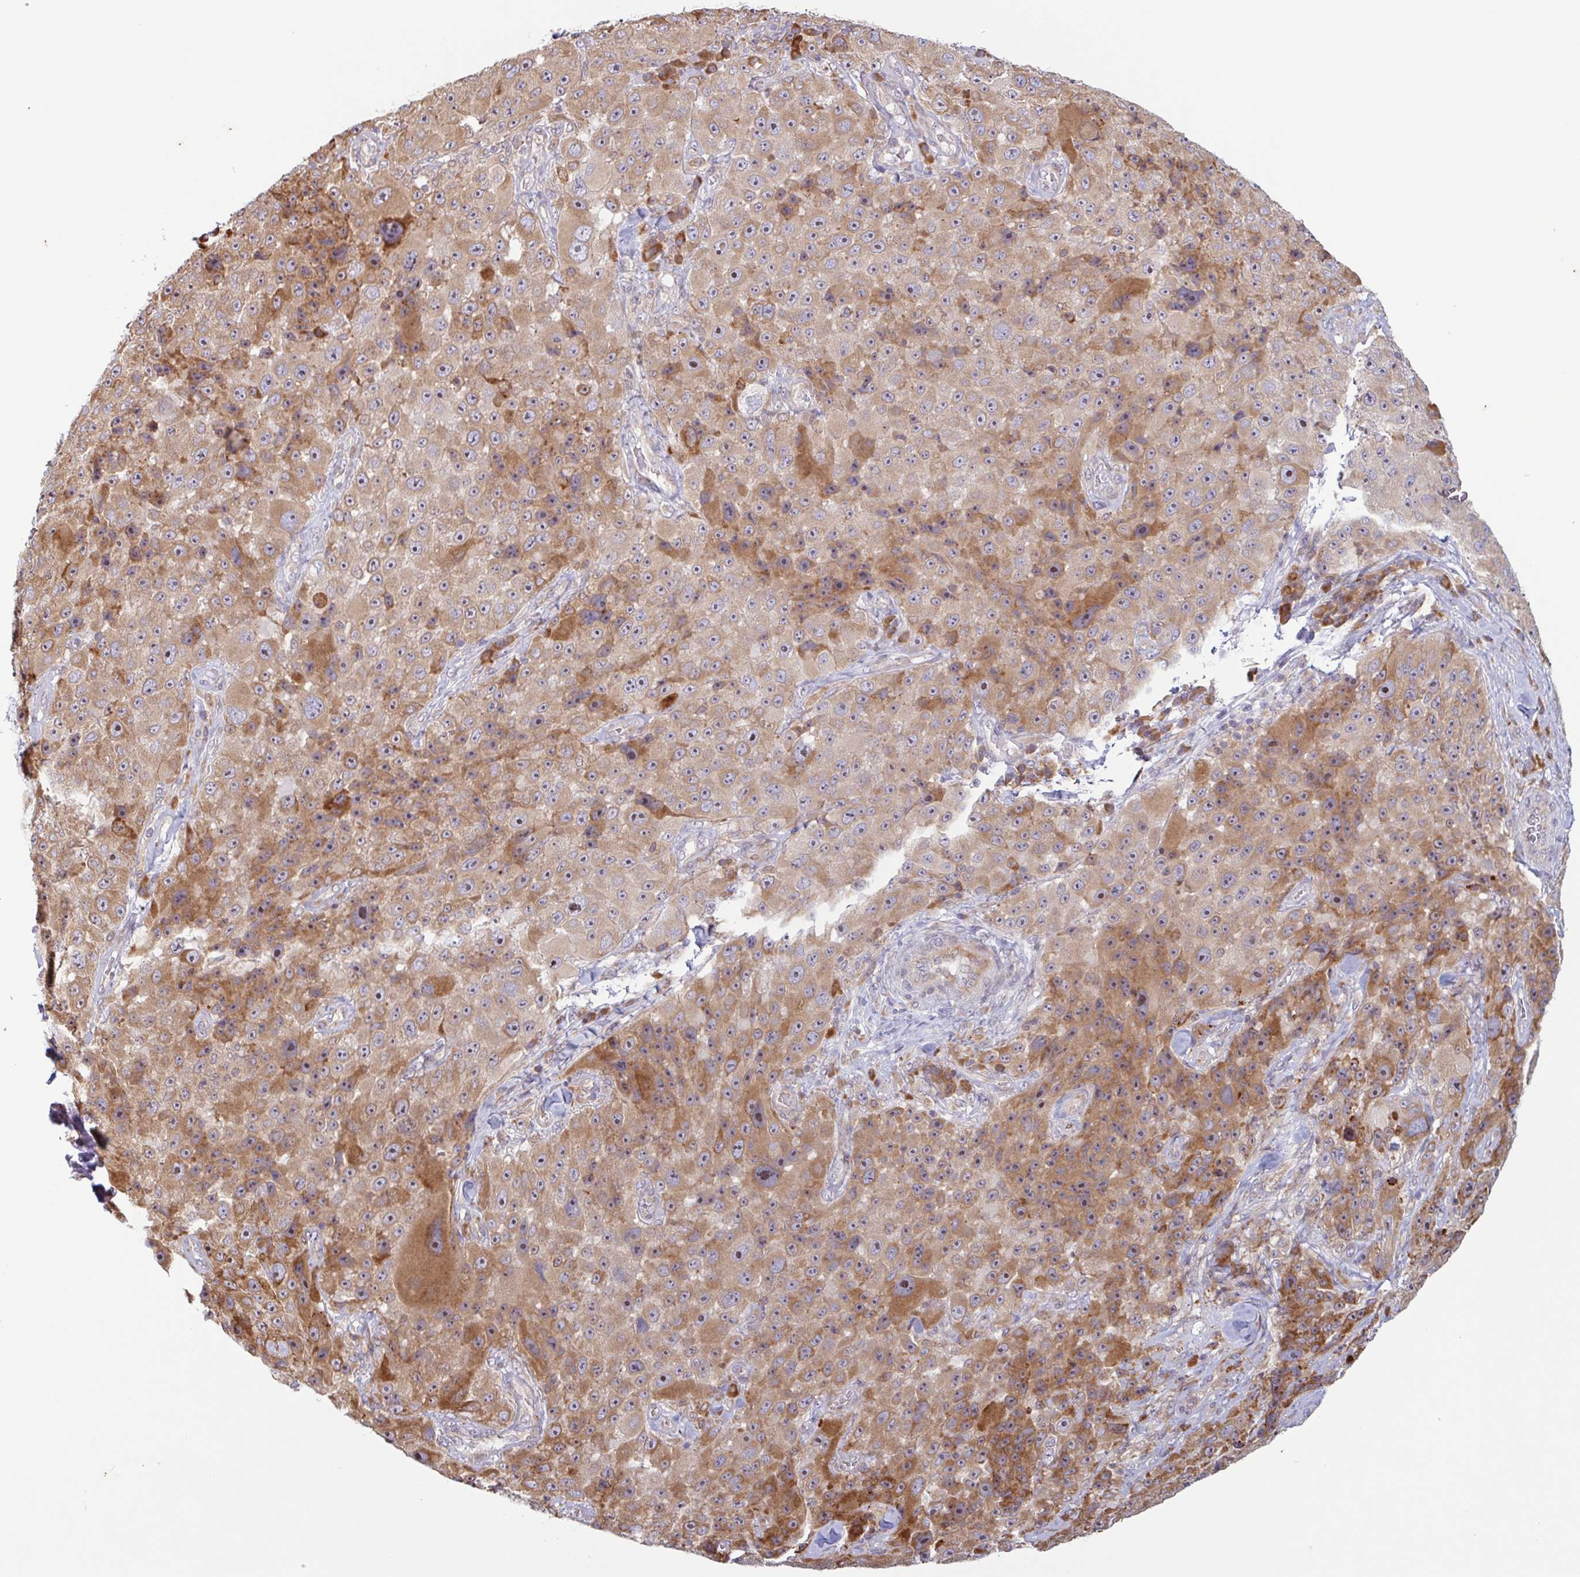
{"staining": {"intensity": "moderate", "quantity": ">75%", "location": "cytoplasmic/membranous"}, "tissue": "melanoma", "cell_type": "Tumor cells", "image_type": "cancer", "snomed": [{"axis": "morphology", "description": "Malignant melanoma, Metastatic site"}, {"axis": "topography", "description": "Lymph node"}], "caption": "About >75% of tumor cells in human malignant melanoma (metastatic site) display moderate cytoplasmic/membranous protein staining as visualized by brown immunohistochemical staining.", "gene": "RIT1", "patient": {"sex": "male", "age": 62}}